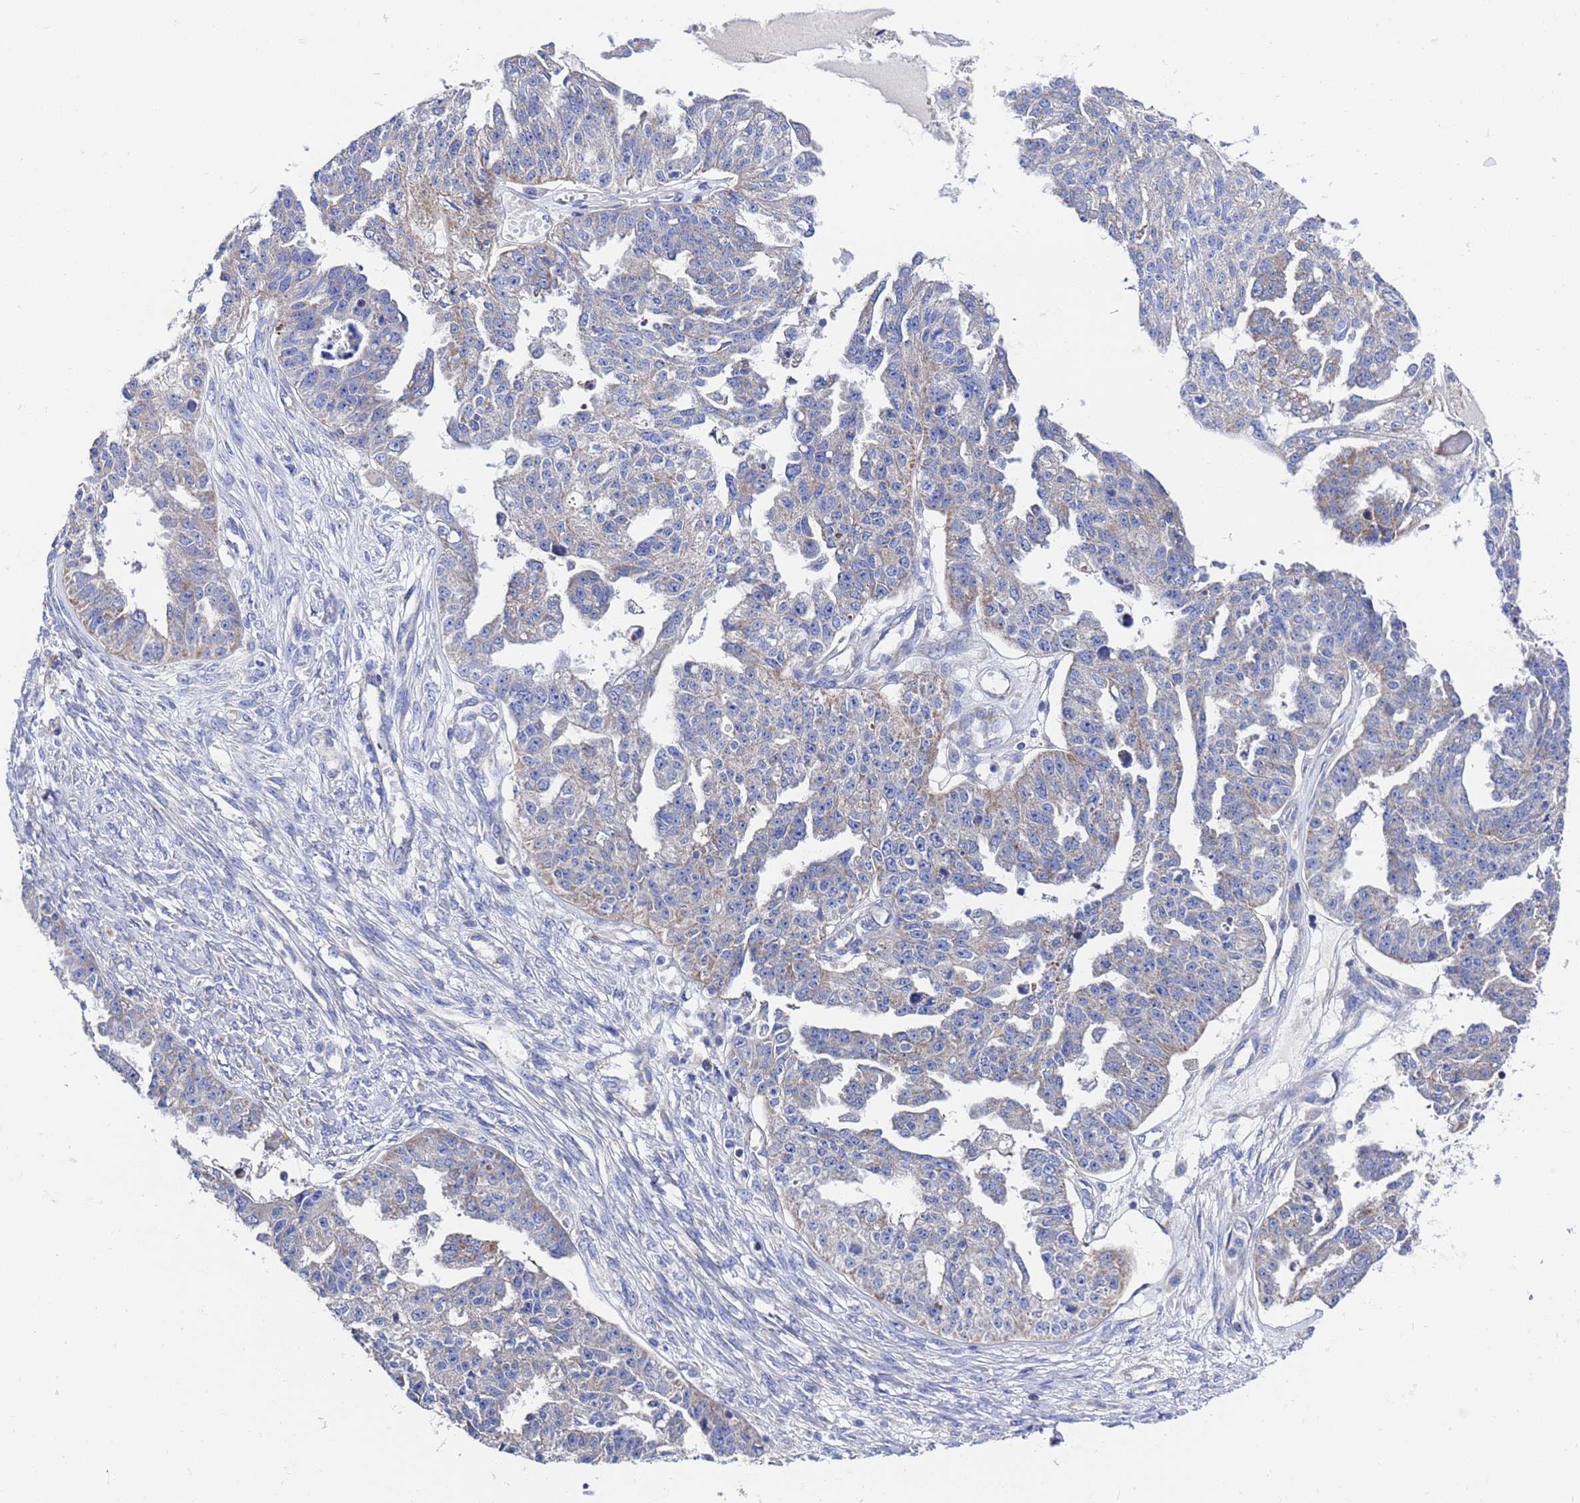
{"staining": {"intensity": "weak", "quantity": "25%-75%", "location": "cytoplasmic/membranous"}, "tissue": "ovarian cancer", "cell_type": "Tumor cells", "image_type": "cancer", "snomed": [{"axis": "morphology", "description": "Cystadenocarcinoma, serous, NOS"}, {"axis": "topography", "description": "Ovary"}], "caption": "An IHC photomicrograph of tumor tissue is shown. Protein staining in brown highlights weak cytoplasmic/membranous positivity in ovarian cancer within tumor cells.", "gene": "FAHD2A", "patient": {"sex": "female", "age": 58}}